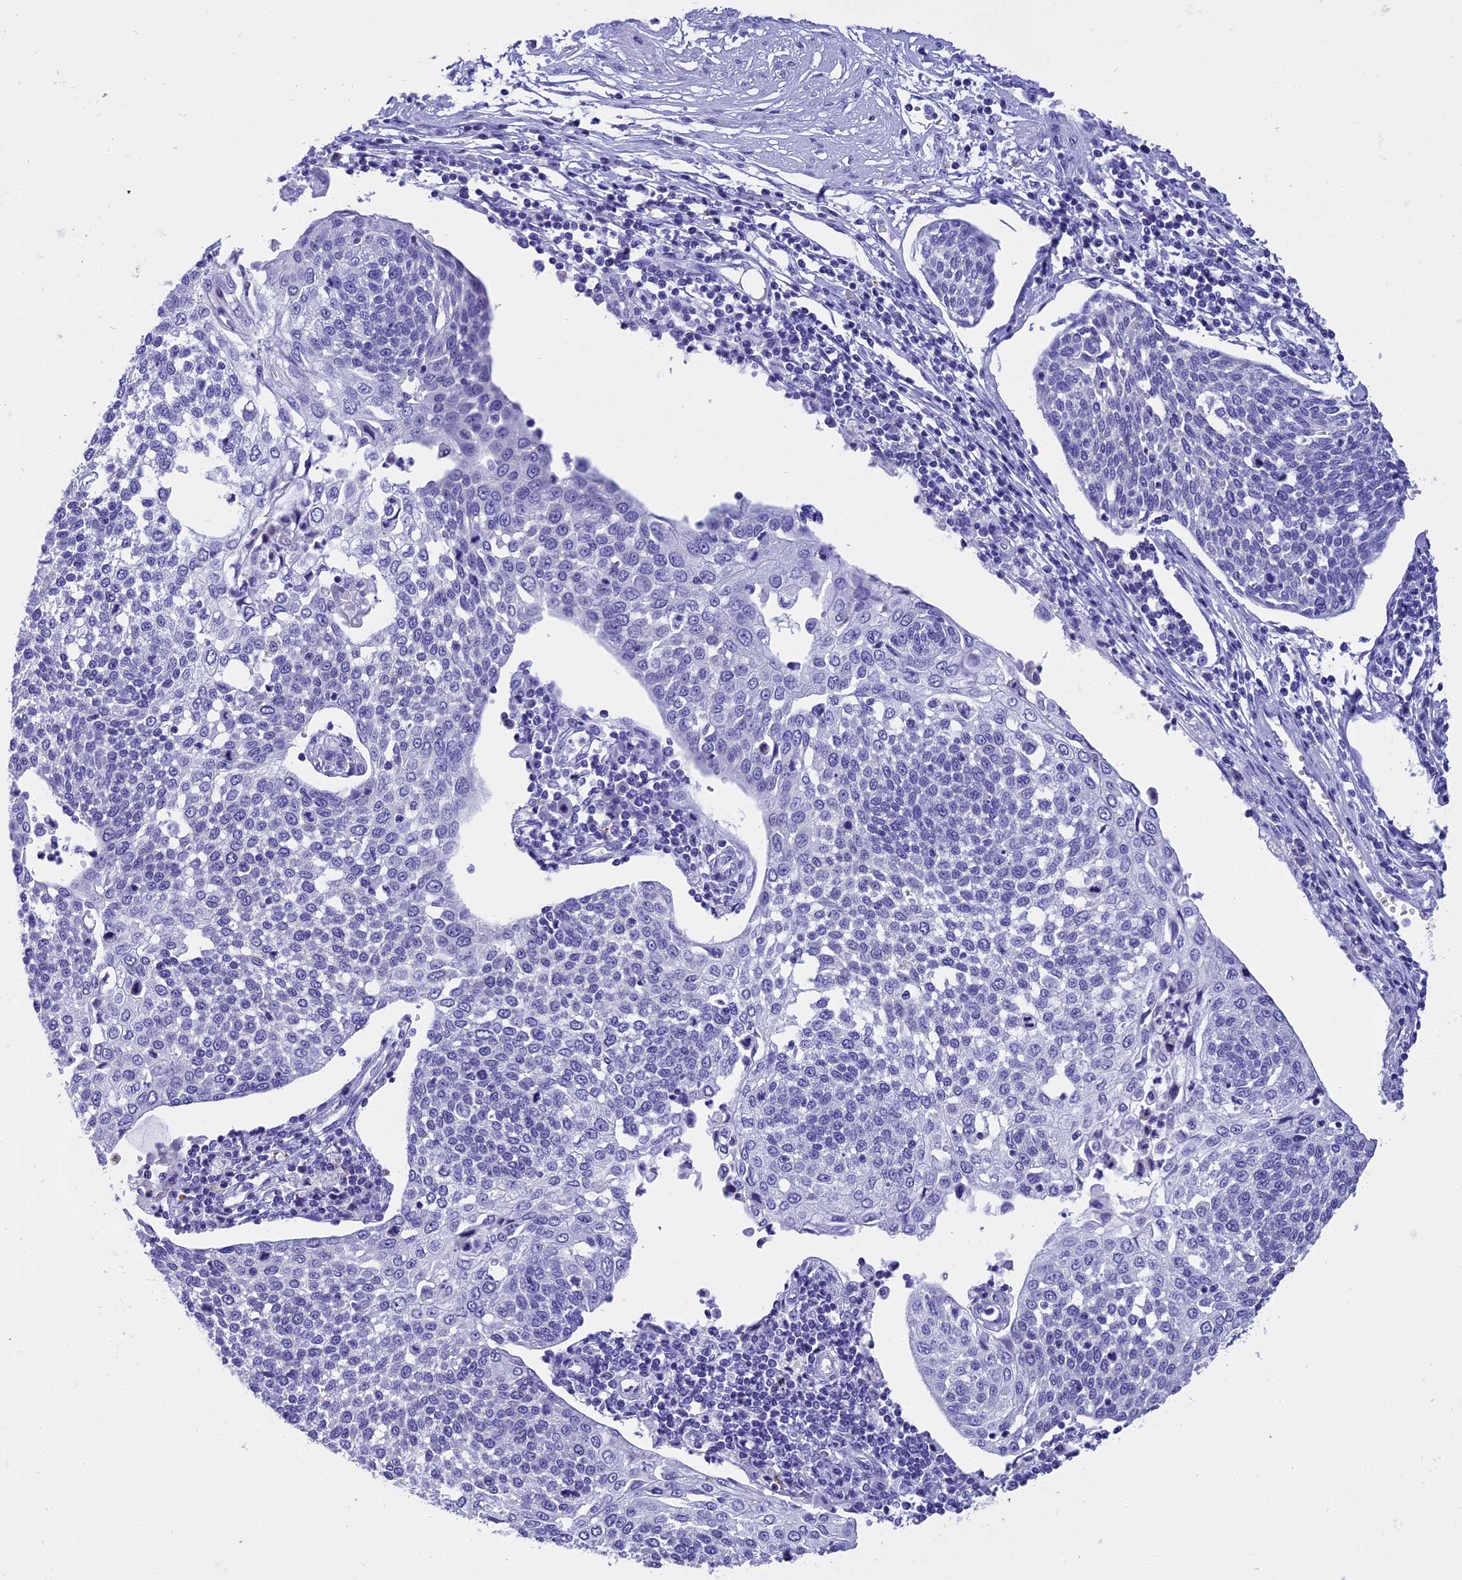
{"staining": {"intensity": "negative", "quantity": "none", "location": "none"}, "tissue": "cervical cancer", "cell_type": "Tumor cells", "image_type": "cancer", "snomed": [{"axis": "morphology", "description": "Squamous cell carcinoma, NOS"}, {"axis": "topography", "description": "Cervix"}], "caption": "There is no significant positivity in tumor cells of cervical cancer (squamous cell carcinoma).", "gene": "KCTD14", "patient": {"sex": "female", "age": 34}}